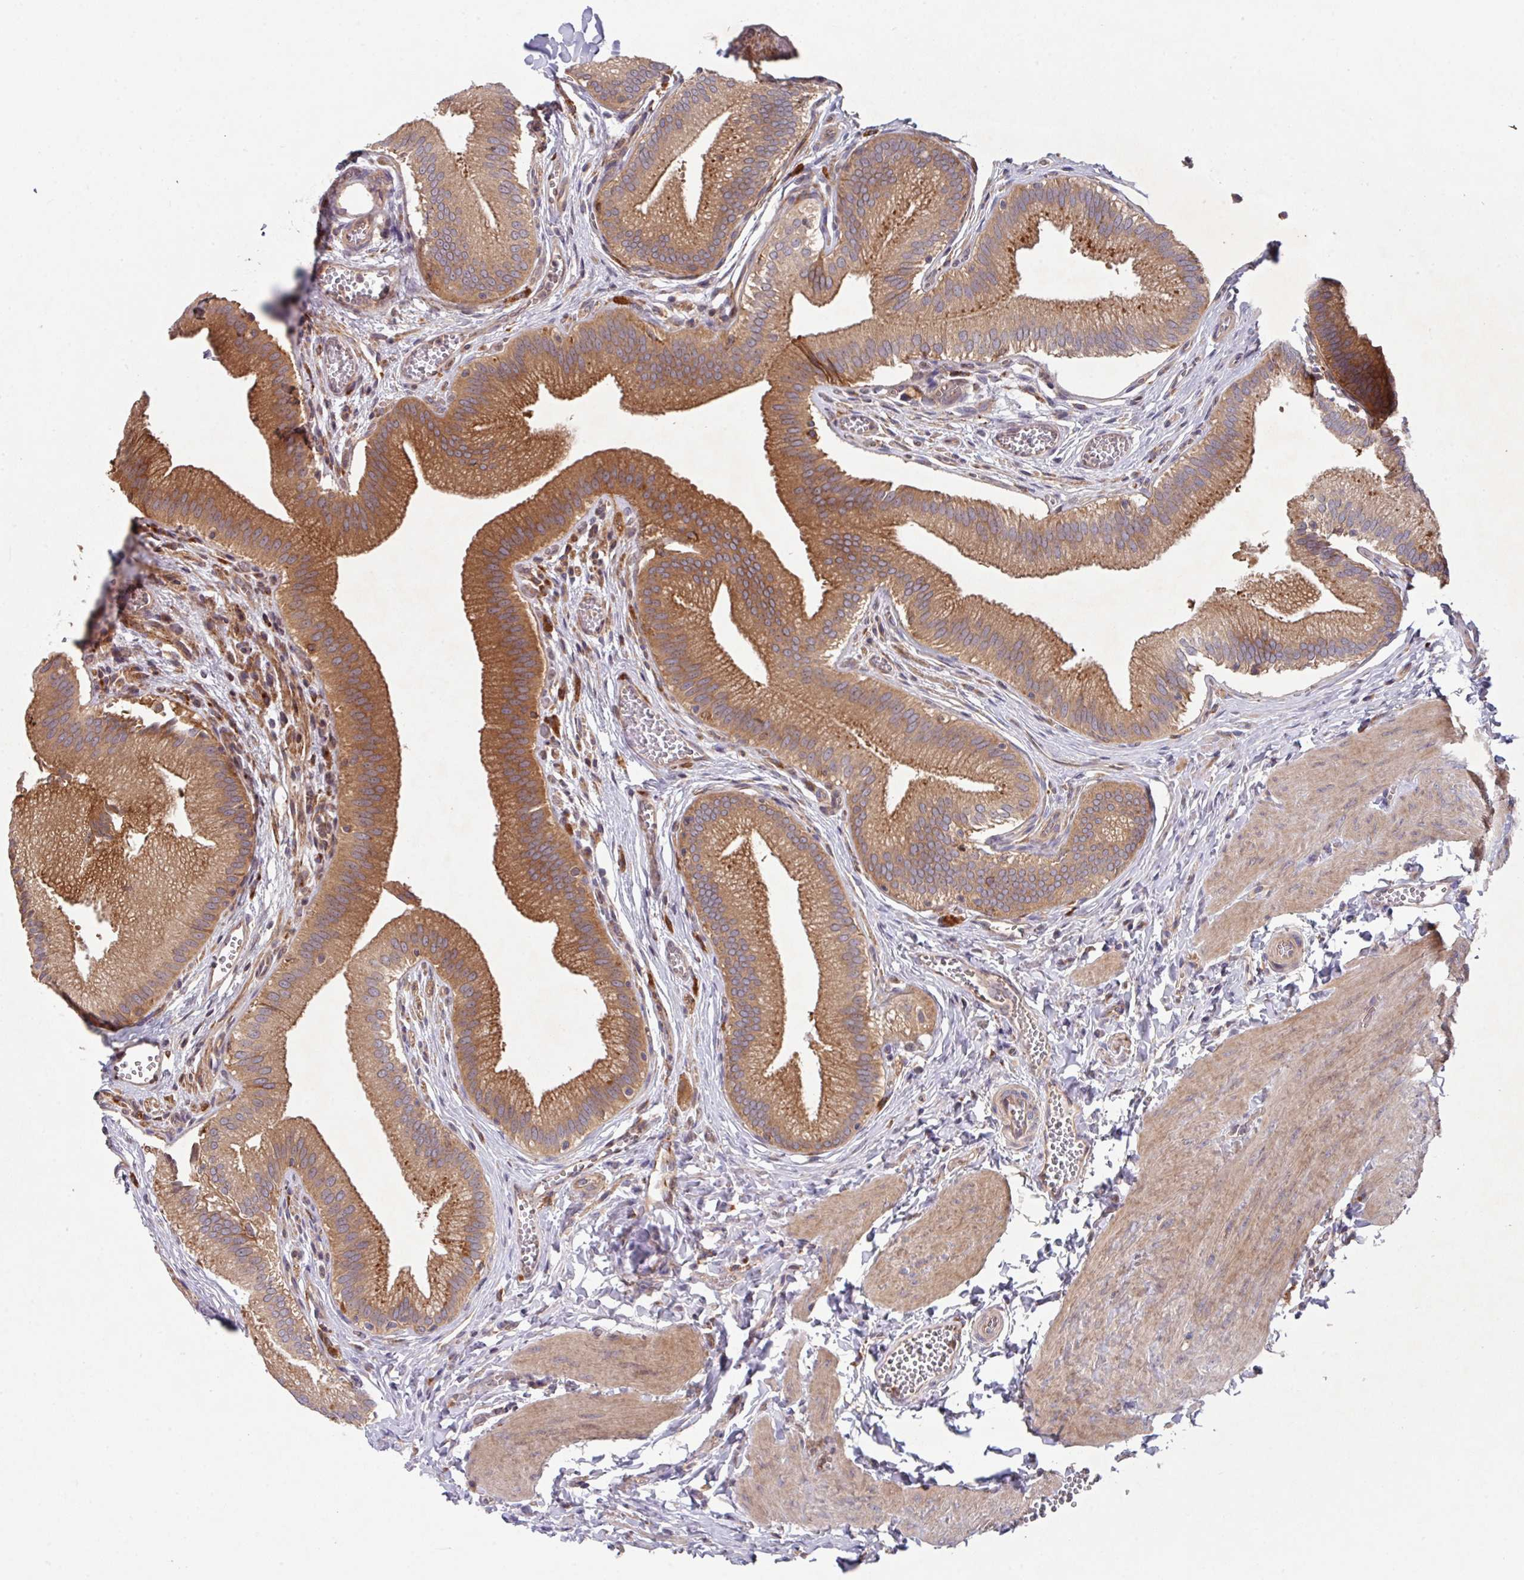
{"staining": {"intensity": "moderate", "quantity": ">75%", "location": "cytoplasmic/membranous"}, "tissue": "gallbladder", "cell_type": "Glandular cells", "image_type": "normal", "snomed": [{"axis": "morphology", "description": "Normal tissue, NOS"}, {"axis": "topography", "description": "Gallbladder"}], "caption": "Immunohistochemical staining of normal human gallbladder displays moderate cytoplasmic/membranous protein expression in about >75% of glandular cells.", "gene": "TRIM14", "patient": {"sex": "male", "age": 17}}